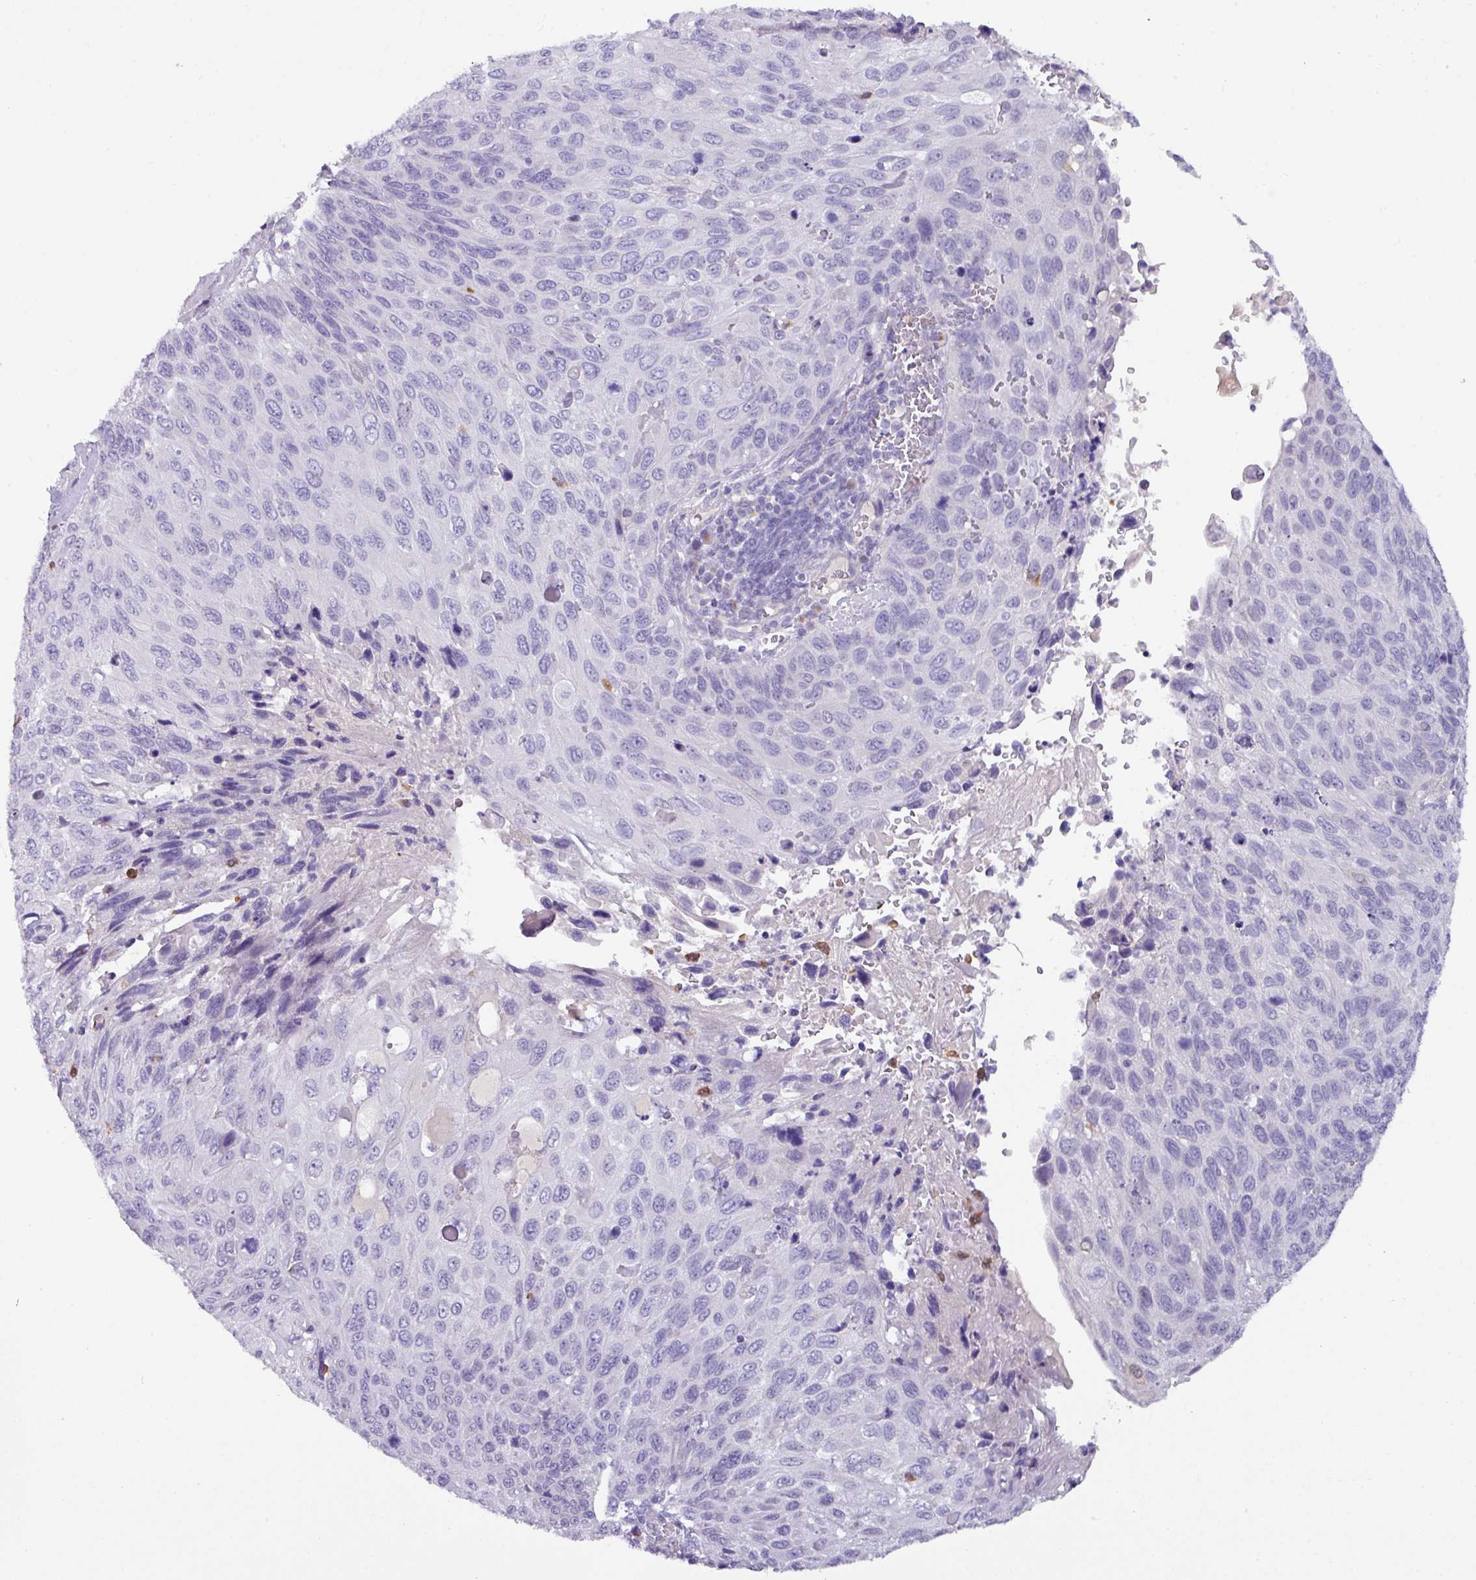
{"staining": {"intensity": "negative", "quantity": "none", "location": "none"}, "tissue": "cervical cancer", "cell_type": "Tumor cells", "image_type": "cancer", "snomed": [{"axis": "morphology", "description": "Squamous cell carcinoma, NOS"}, {"axis": "topography", "description": "Cervix"}], "caption": "This photomicrograph is of cervical cancer (squamous cell carcinoma) stained with immunohistochemistry (IHC) to label a protein in brown with the nuclei are counter-stained blue. There is no positivity in tumor cells.", "gene": "ZNF524", "patient": {"sex": "female", "age": 70}}